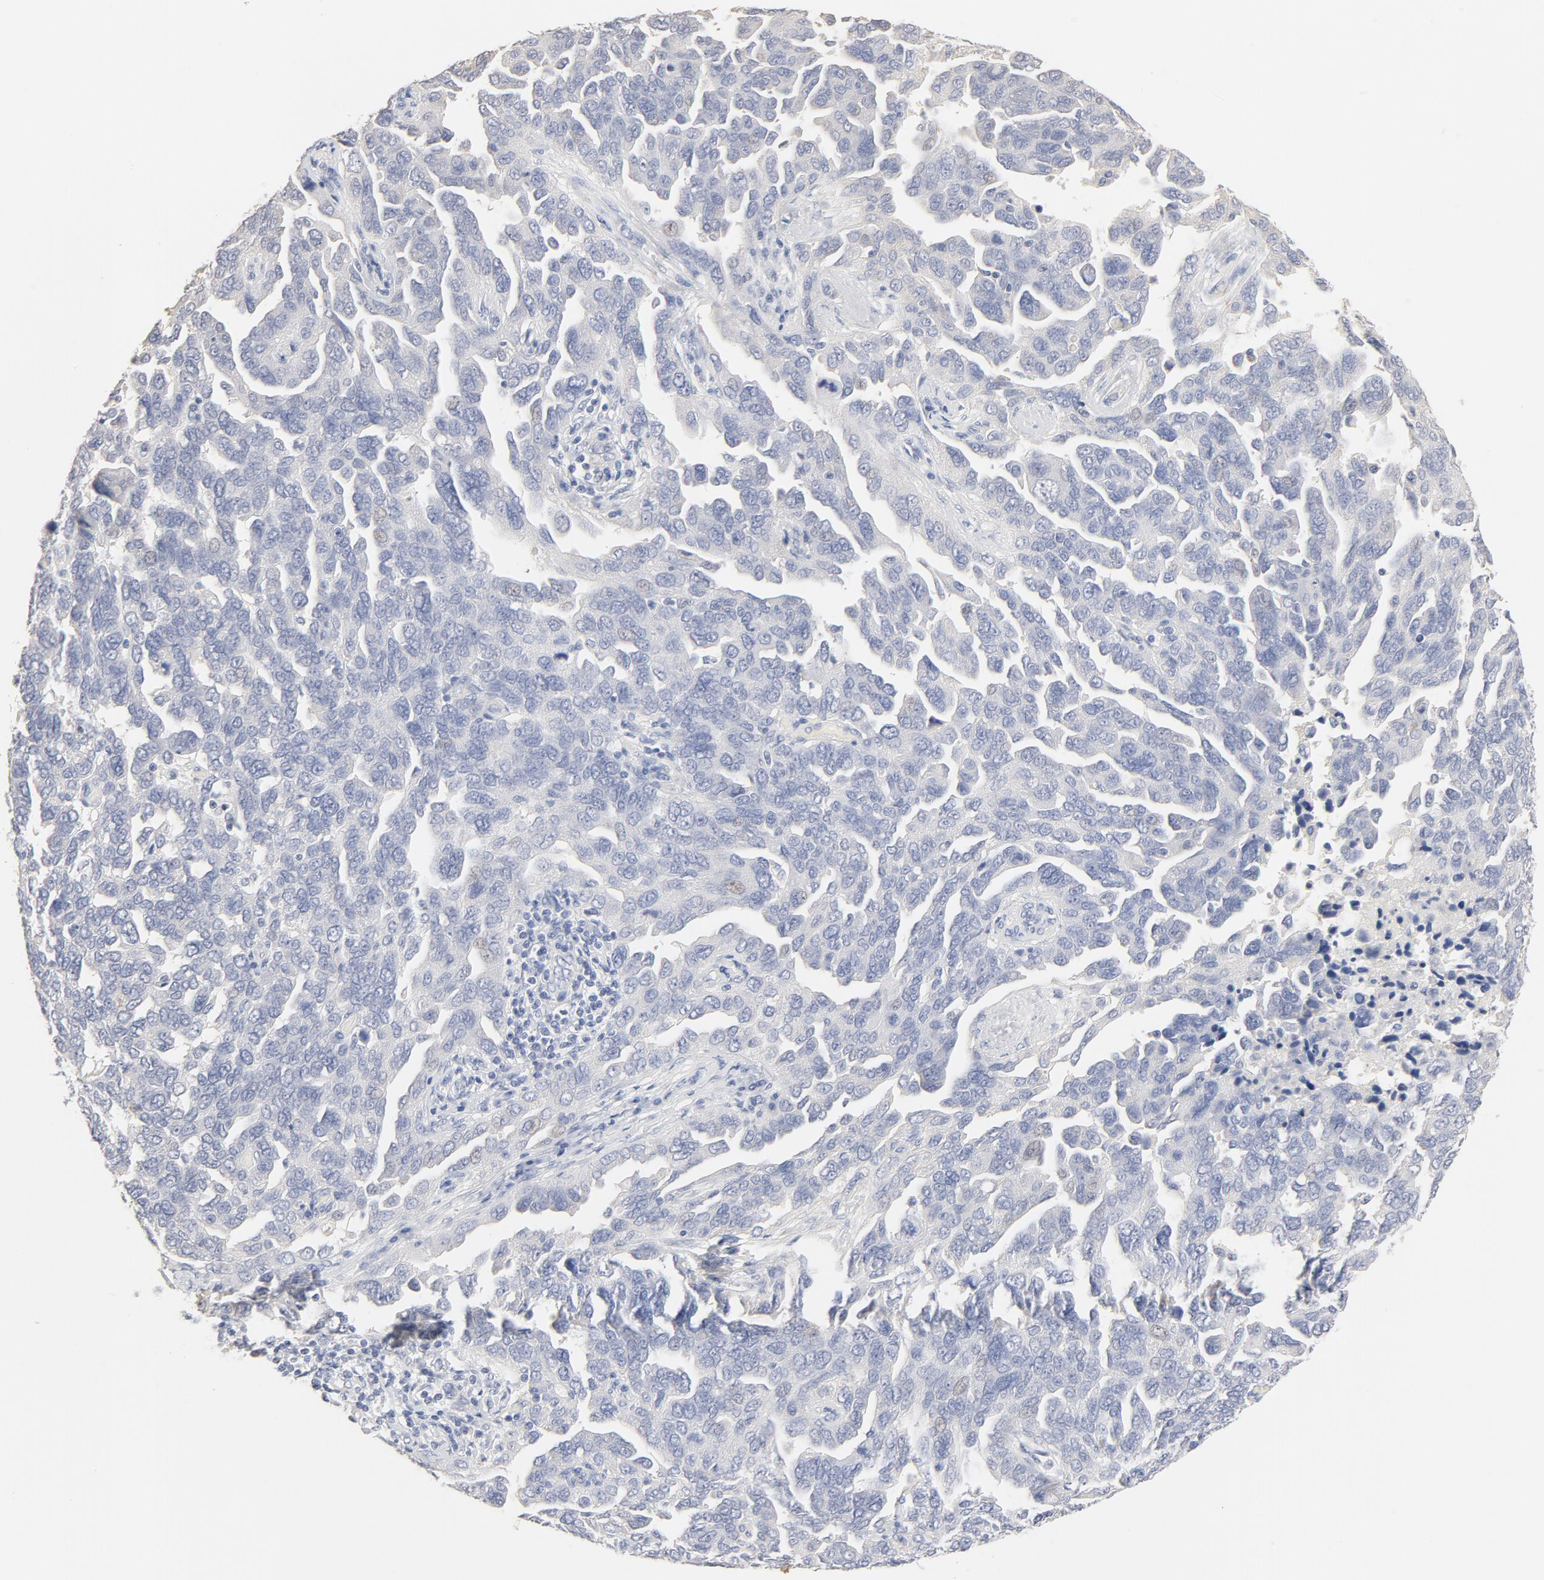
{"staining": {"intensity": "negative", "quantity": "none", "location": "none"}, "tissue": "ovarian cancer", "cell_type": "Tumor cells", "image_type": "cancer", "snomed": [{"axis": "morphology", "description": "Cystadenocarcinoma, serous, NOS"}, {"axis": "topography", "description": "Ovary"}], "caption": "IHC photomicrograph of neoplastic tissue: human ovarian cancer (serous cystadenocarcinoma) stained with DAB demonstrates no significant protein staining in tumor cells.", "gene": "FCGBP", "patient": {"sex": "female", "age": 64}}